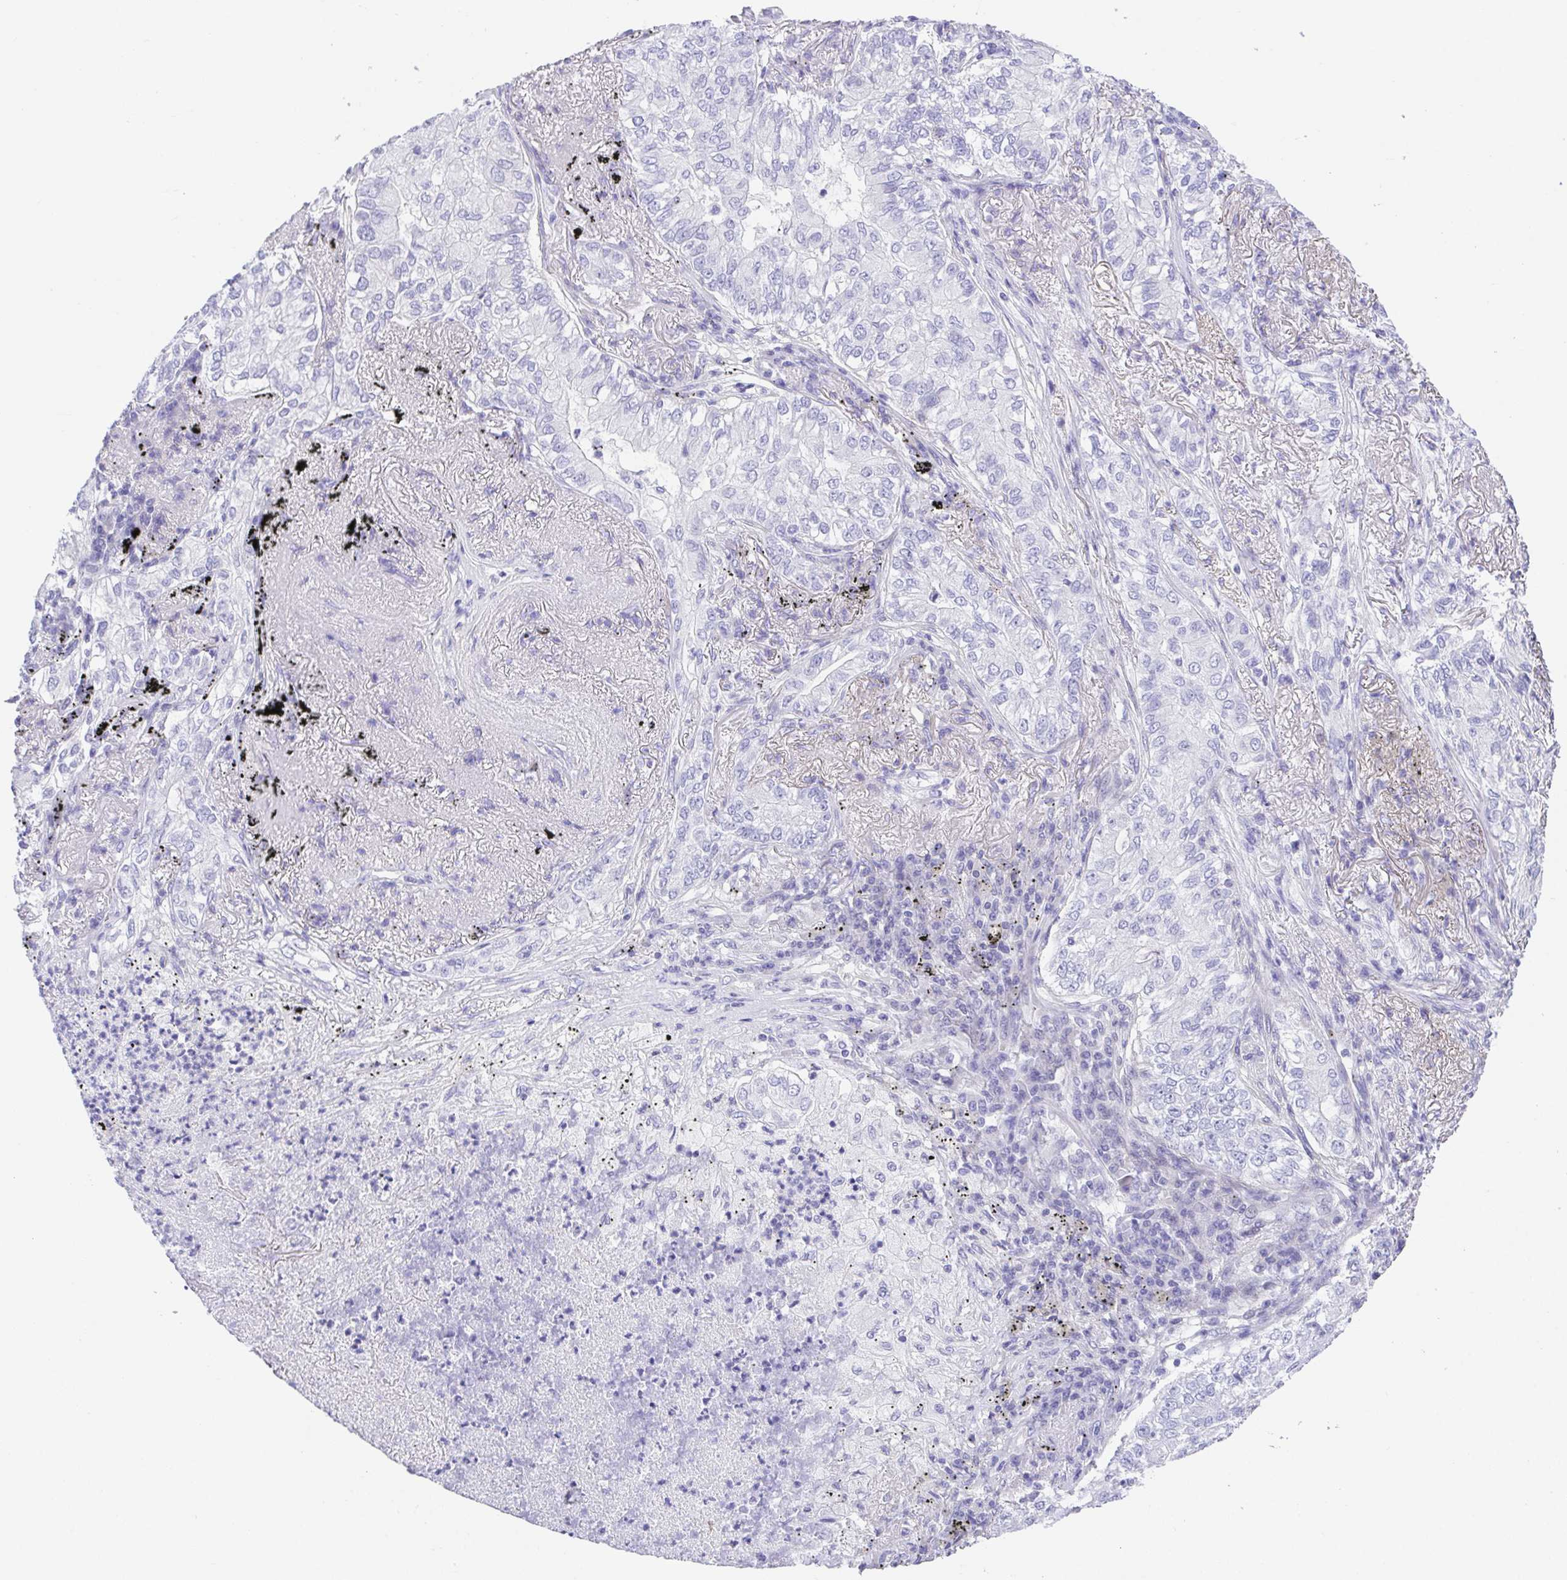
{"staining": {"intensity": "negative", "quantity": "none", "location": "none"}, "tissue": "lung cancer", "cell_type": "Tumor cells", "image_type": "cancer", "snomed": [{"axis": "morphology", "description": "Adenocarcinoma, NOS"}, {"axis": "topography", "description": "Lung"}], "caption": "A photomicrograph of lung adenocarcinoma stained for a protein displays no brown staining in tumor cells. The staining is performed using DAB brown chromogen with nuclei counter-stained in using hematoxylin.", "gene": "LUZP4", "patient": {"sex": "female", "age": 73}}